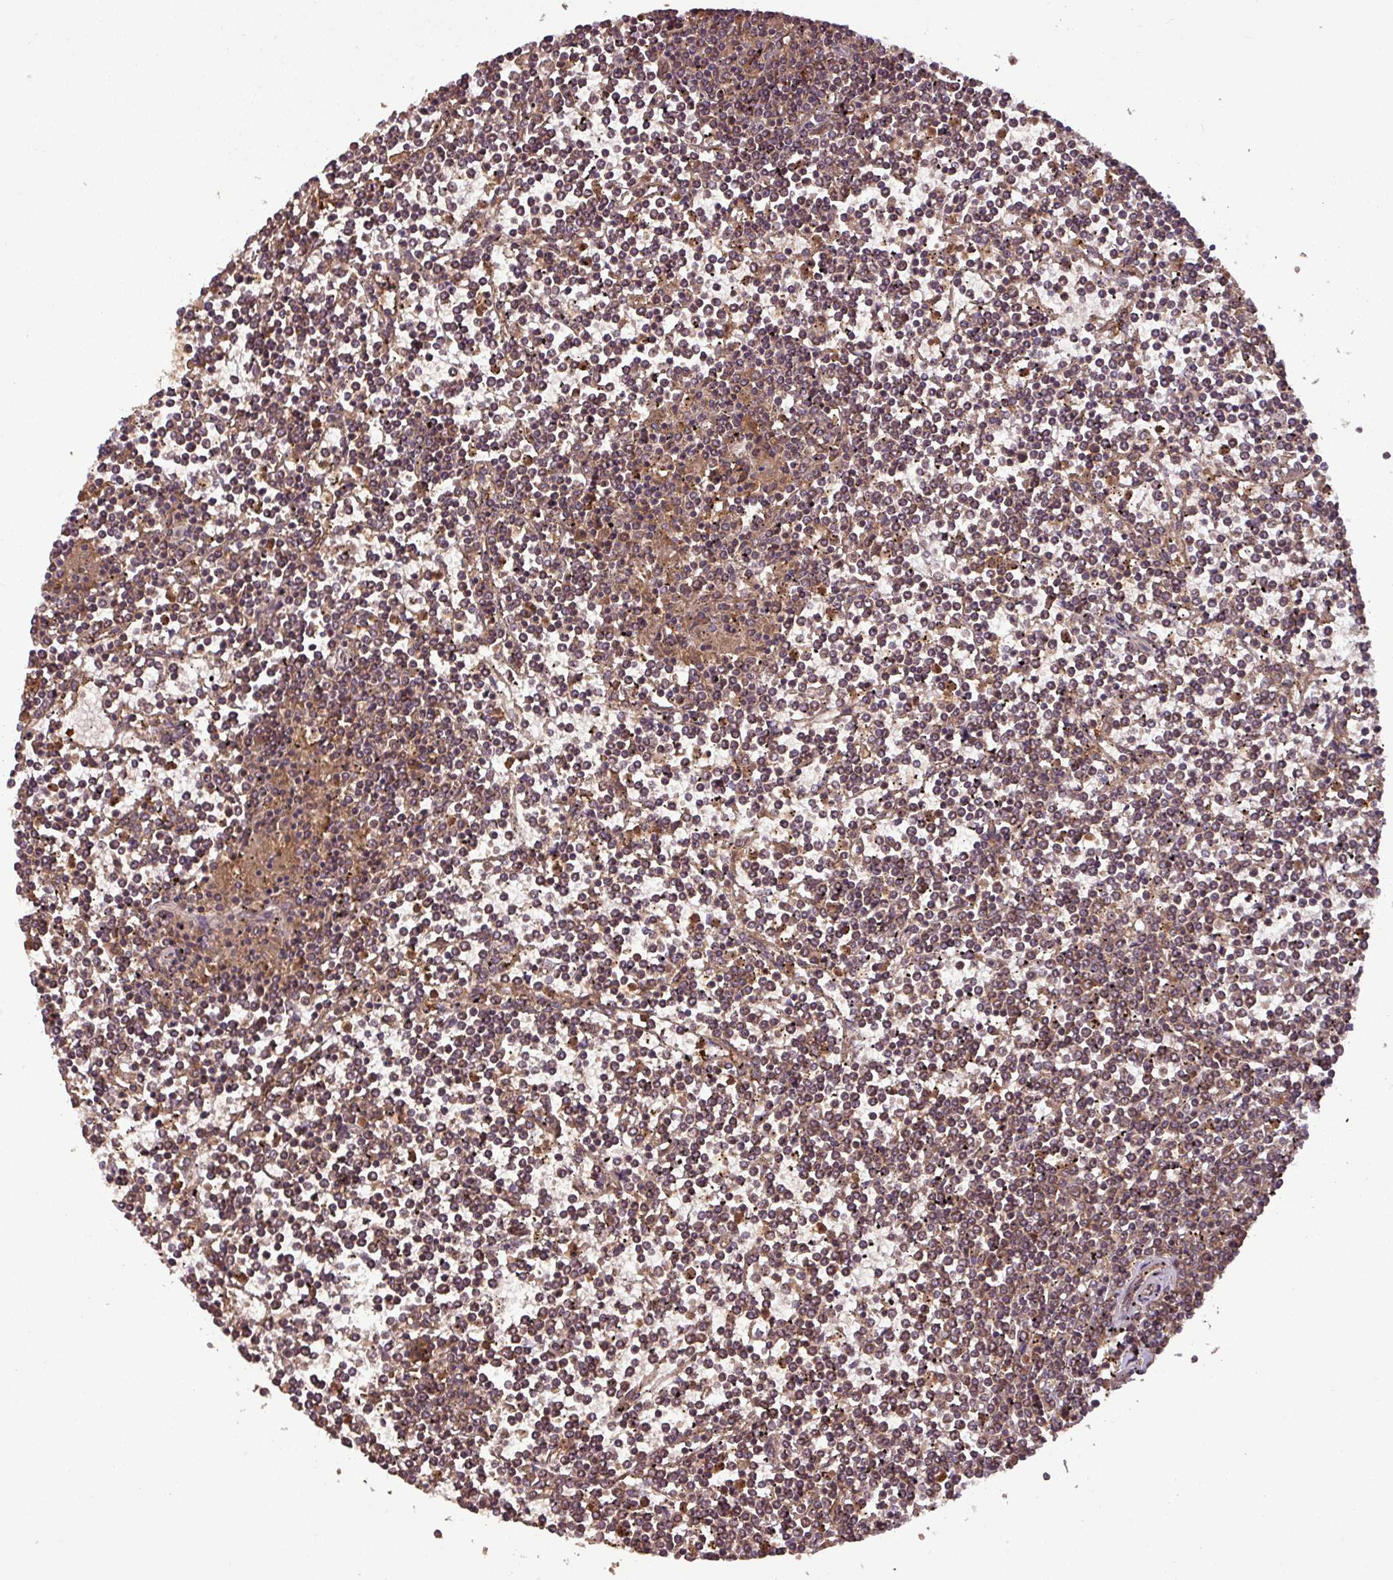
{"staining": {"intensity": "weak", "quantity": ">75%", "location": "cytoplasmic/membranous,nuclear"}, "tissue": "lymphoma", "cell_type": "Tumor cells", "image_type": "cancer", "snomed": [{"axis": "morphology", "description": "Malignant lymphoma, non-Hodgkin's type, Low grade"}, {"axis": "topography", "description": "Spleen"}], "caption": "A histopathology image of low-grade malignant lymphoma, non-Hodgkin's type stained for a protein reveals weak cytoplasmic/membranous and nuclear brown staining in tumor cells.", "gene": "NT5C3A", "patient": {"sex": "female", "age": 19}}